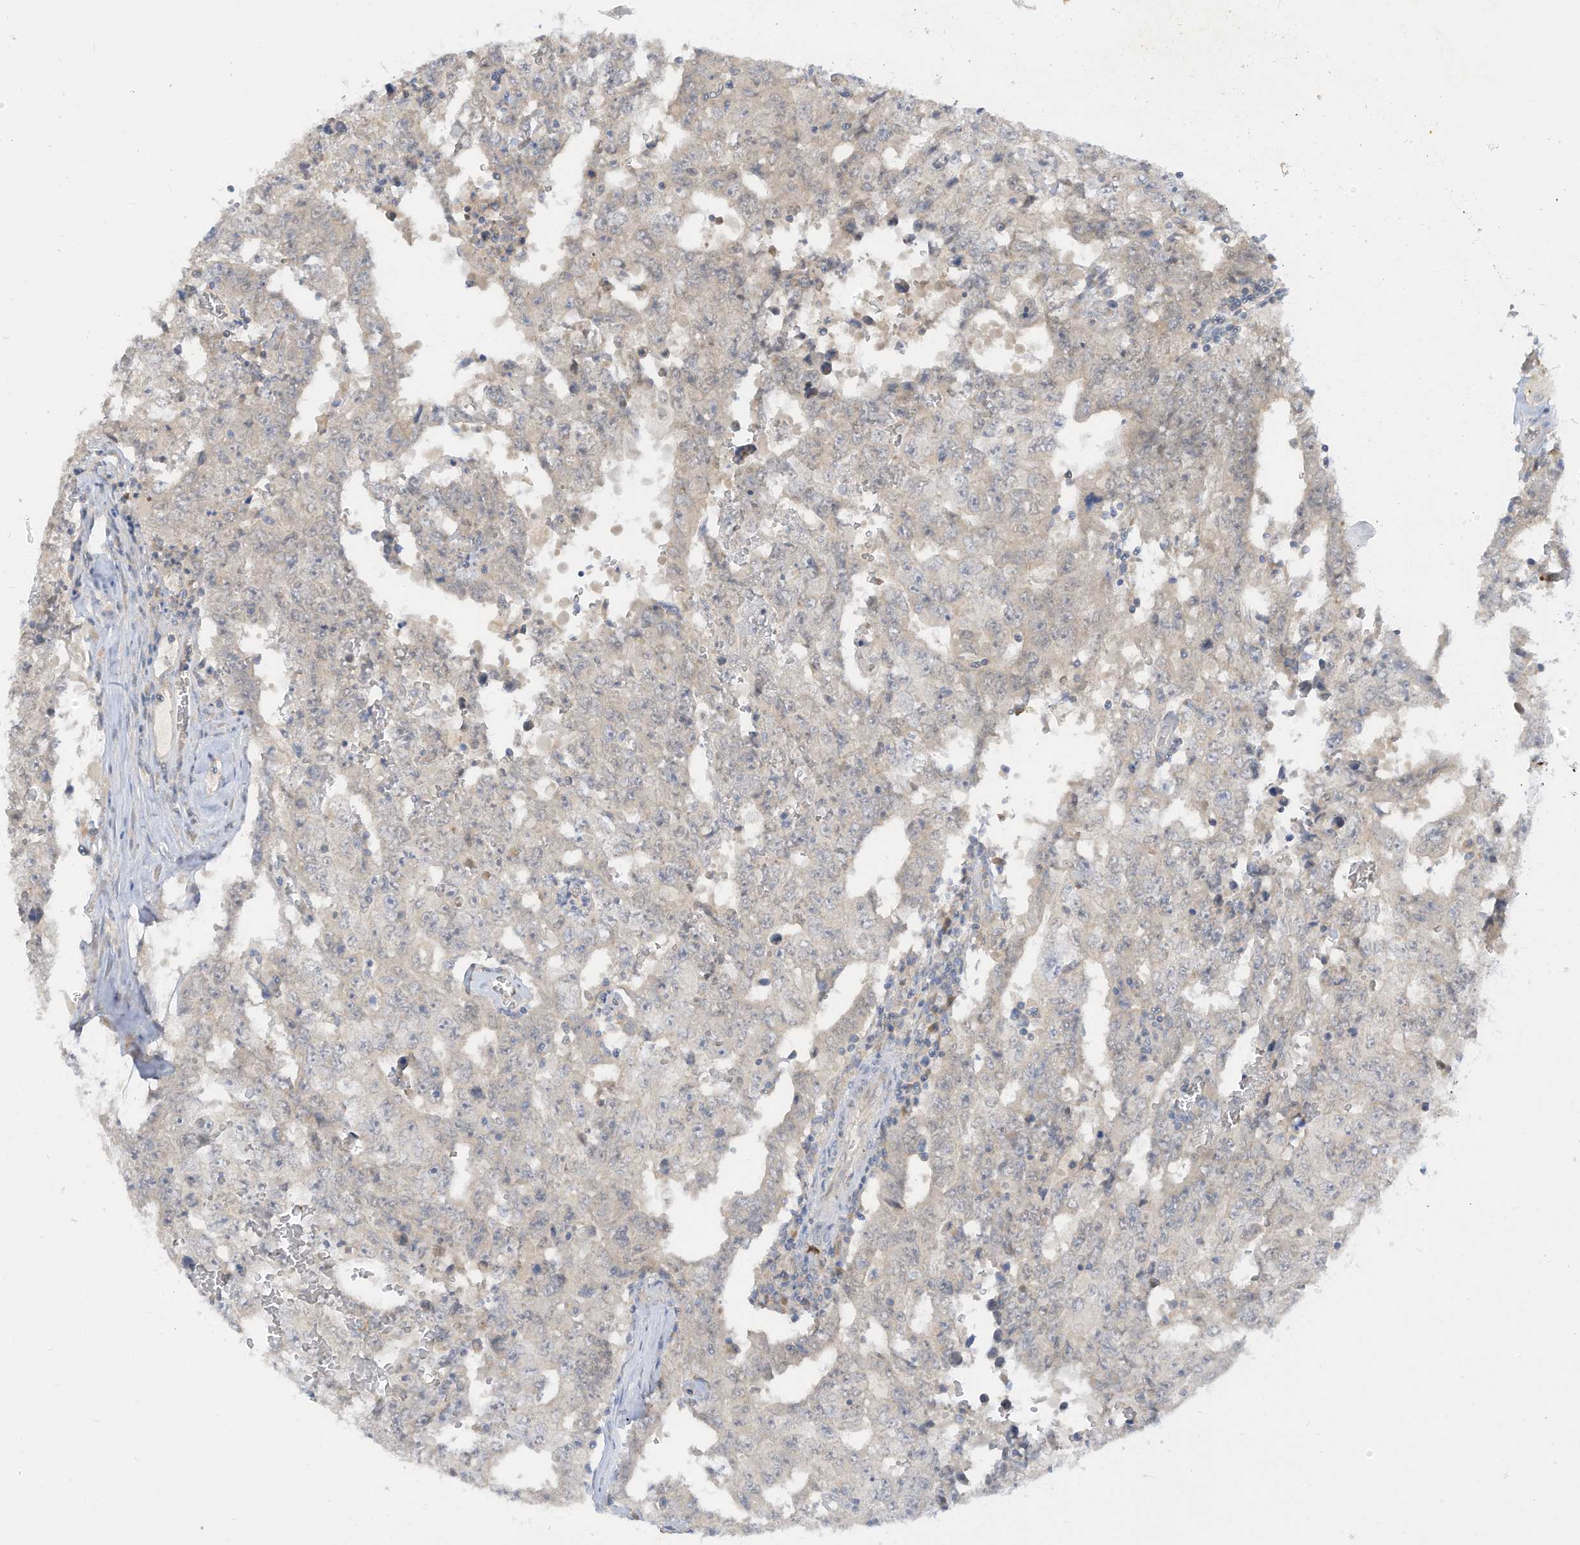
{"staining": {"intensity": "negative", "quantity": "none", "location": "none"}, "tissue": "testis cancer", "cell_type": "Tumor cells", "image_type": "cancer", "snomed": [{"axis": "morphology", "description": "Carcinoma, Embryonal, NOS"}, {"axis": "topography", "description": "Testis"}], "caption": "Immunohistochemical staining of testis embryonal carcinoma demonstrates no significant expression in tumor cells.", "gene": "LRRN2", "patient": {"sex": "male", "age": 26}}